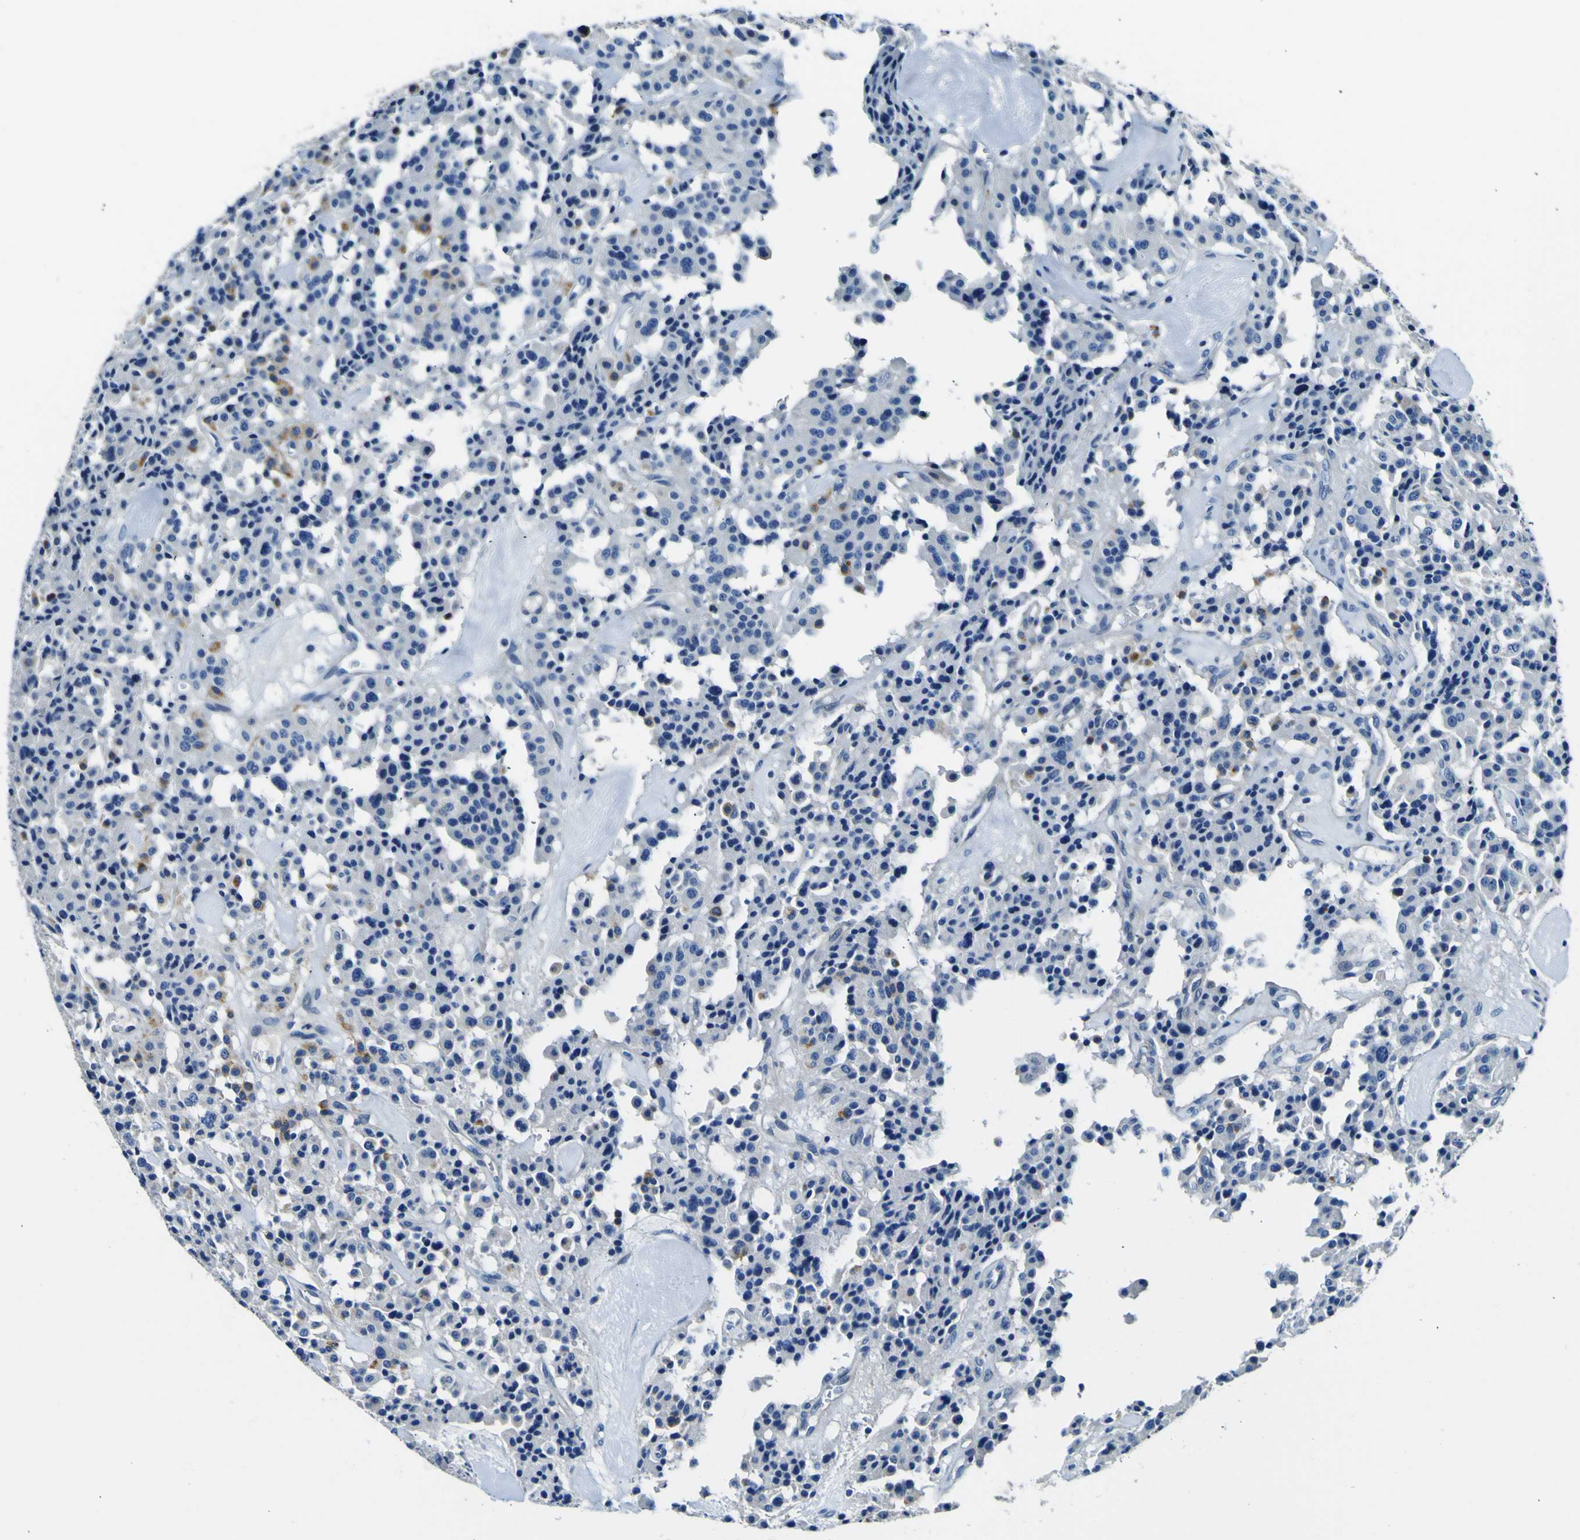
{"staining": {"intensity": "weak", "quantity": "<25%", "location": "cytoplasmic/membranous"}, "tissue": "carcinoid", "cell_type": "Tumor cells", "image_type": "cancer", "snomed": [{"axis": "morphology", "description": "Carcinoid, malignant, NOS"}, {"axis": "topography", "description": "Lung"}], "caption": "An image of human carcinoid is negative for staining in tumor cells.", "gene": "ADGRA2", "patient": {"sex": "male", "age": 30}}